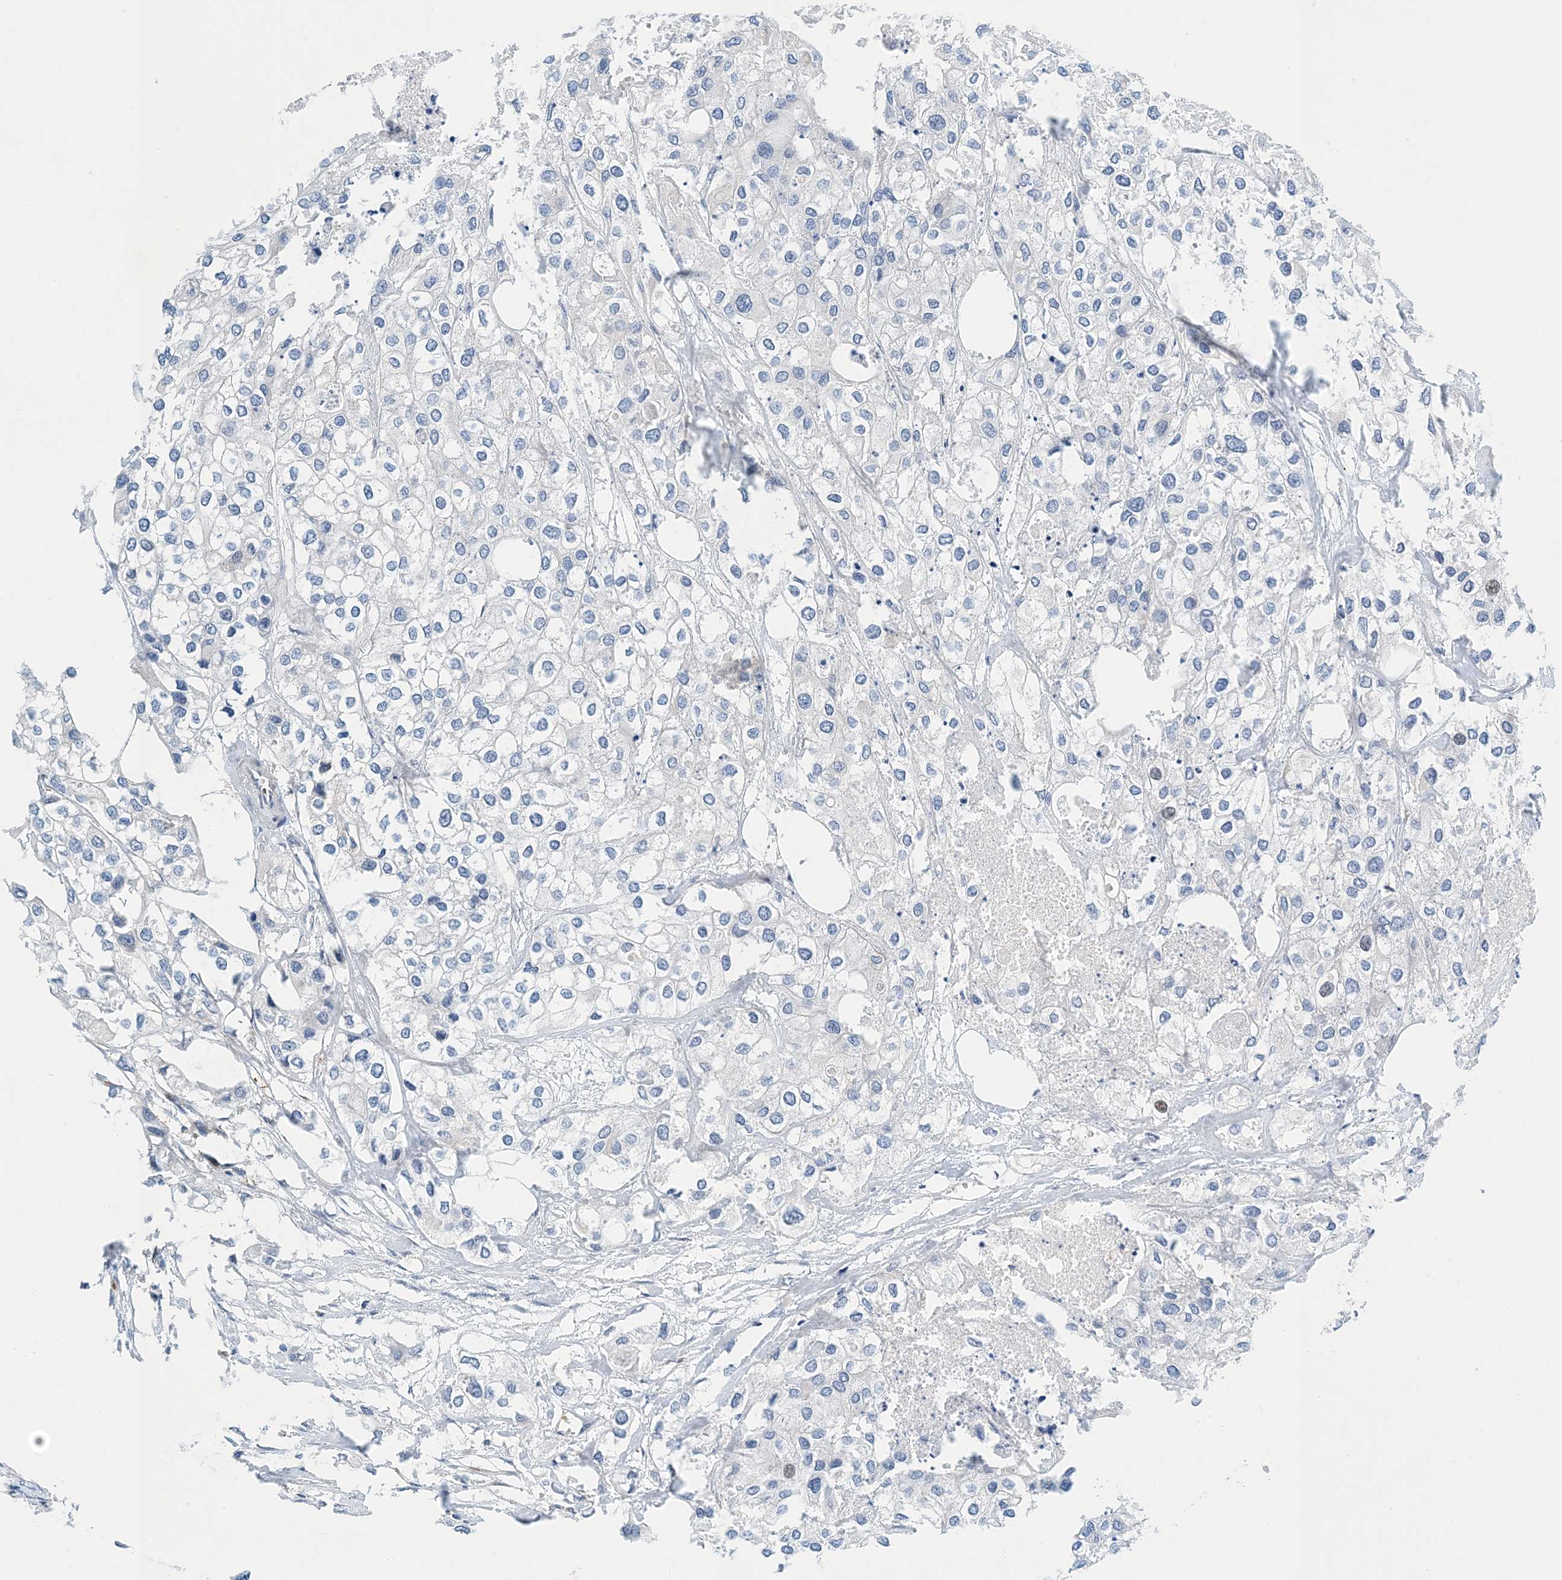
{"staining": {"intensity": "negative", "quantity": "none", "location": "none"}, "tissue": "urothelial cancer", "cell_type": "Tumor cells", "image_type": "cancer", "snomed": [{"axis": "morphology", "description": "Urothelial carcinoma, High grade"}, {"axis": "topography", "description": "Urinary bladder"}], "caption": "IHC of human high-grade urothelial carcinoma demonstrates no expression in tumor cells.", "gene": "PCDHA2", "patient": {"sex": "male", "age": 64}}